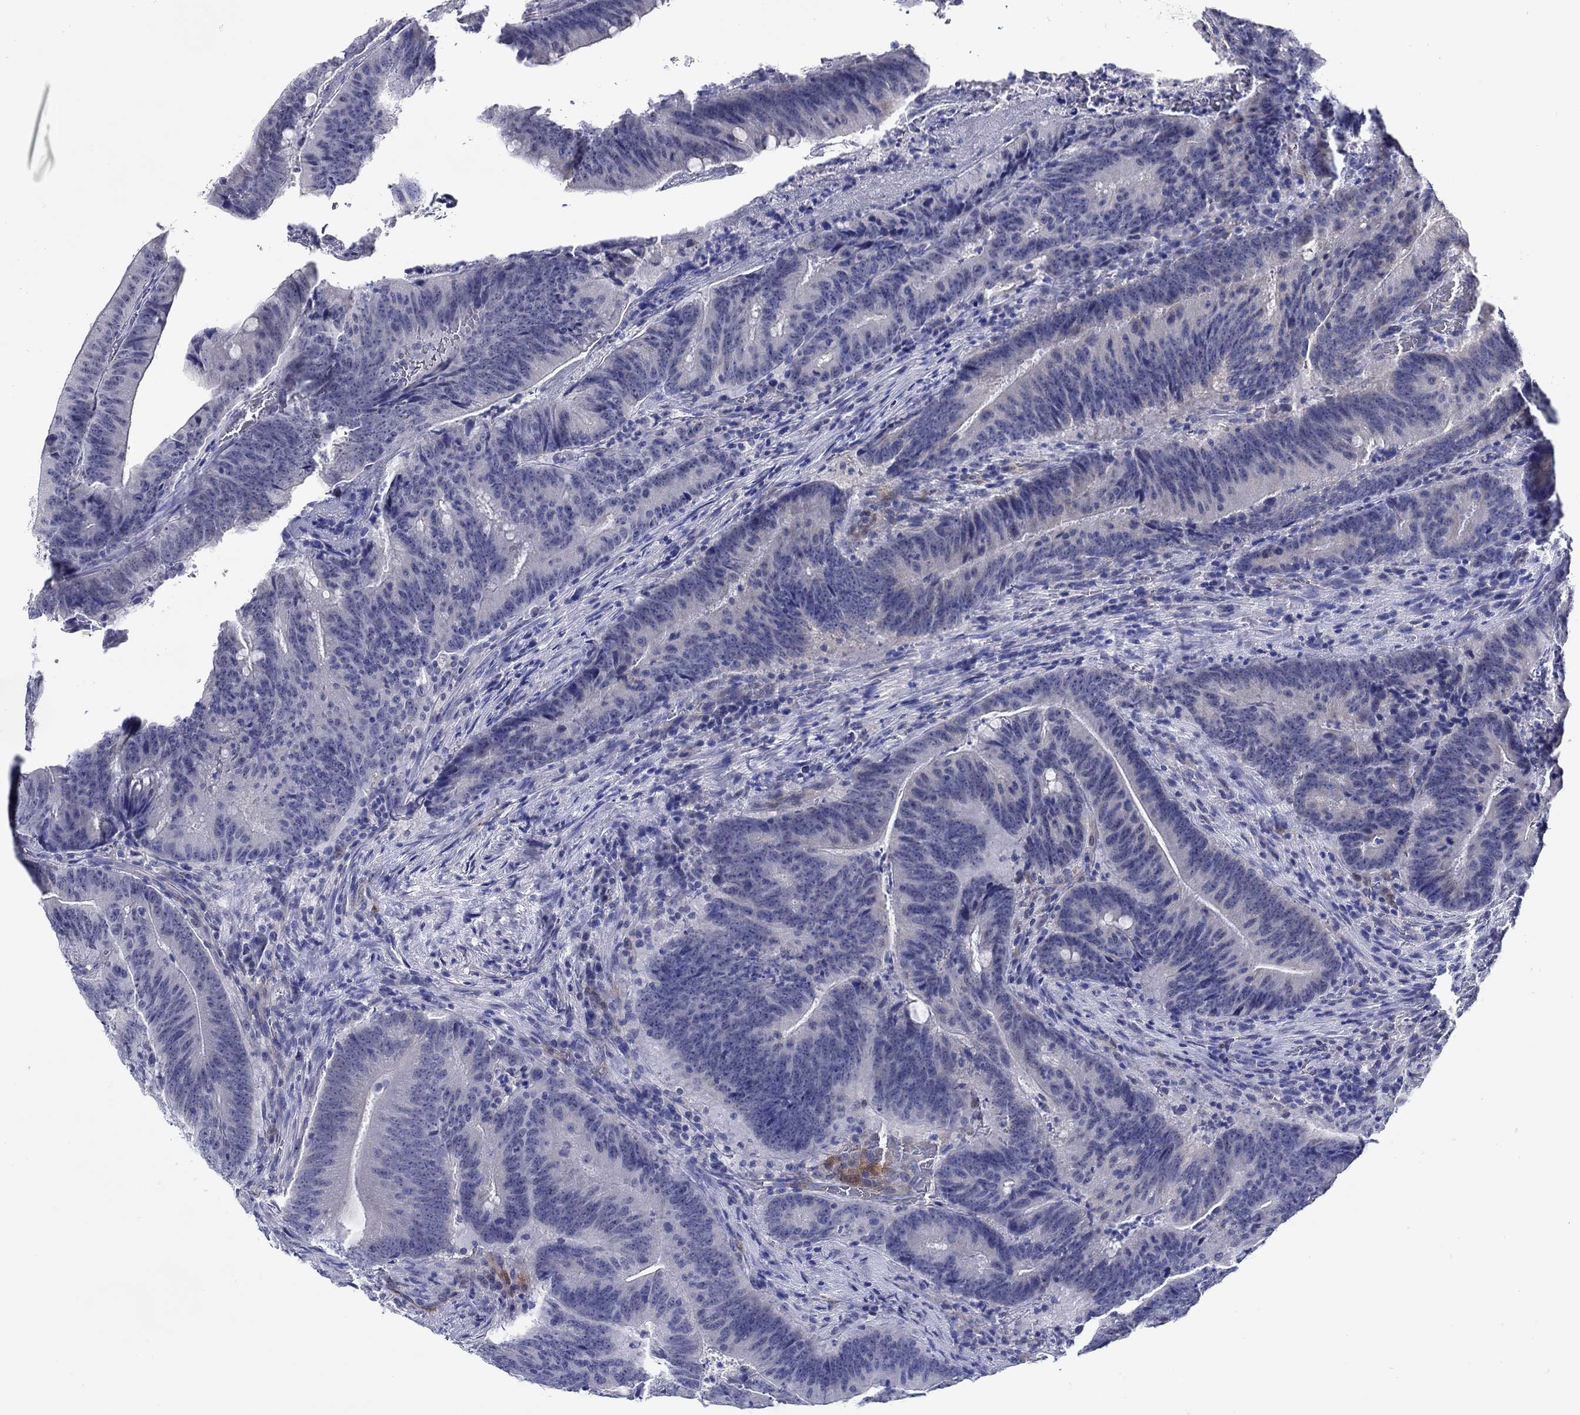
{"staining": {"intensity": "negative", "quantity": "none", "location": "none"}, "tissue": "colorectal cancer", "cell_type": "Tumor cells", "image_type": "cancer", "snomed": [{"axis": "morphology", "description": "Adenocarcinoma, NOS"}, {"axis": "topography", "description": "Colon"}], "caption": "A histopathology image of human colorectal cancer is negative for staining in tumor cells.", "gene": "MC2R", "patient": {"sex": "female", "age": 87}}